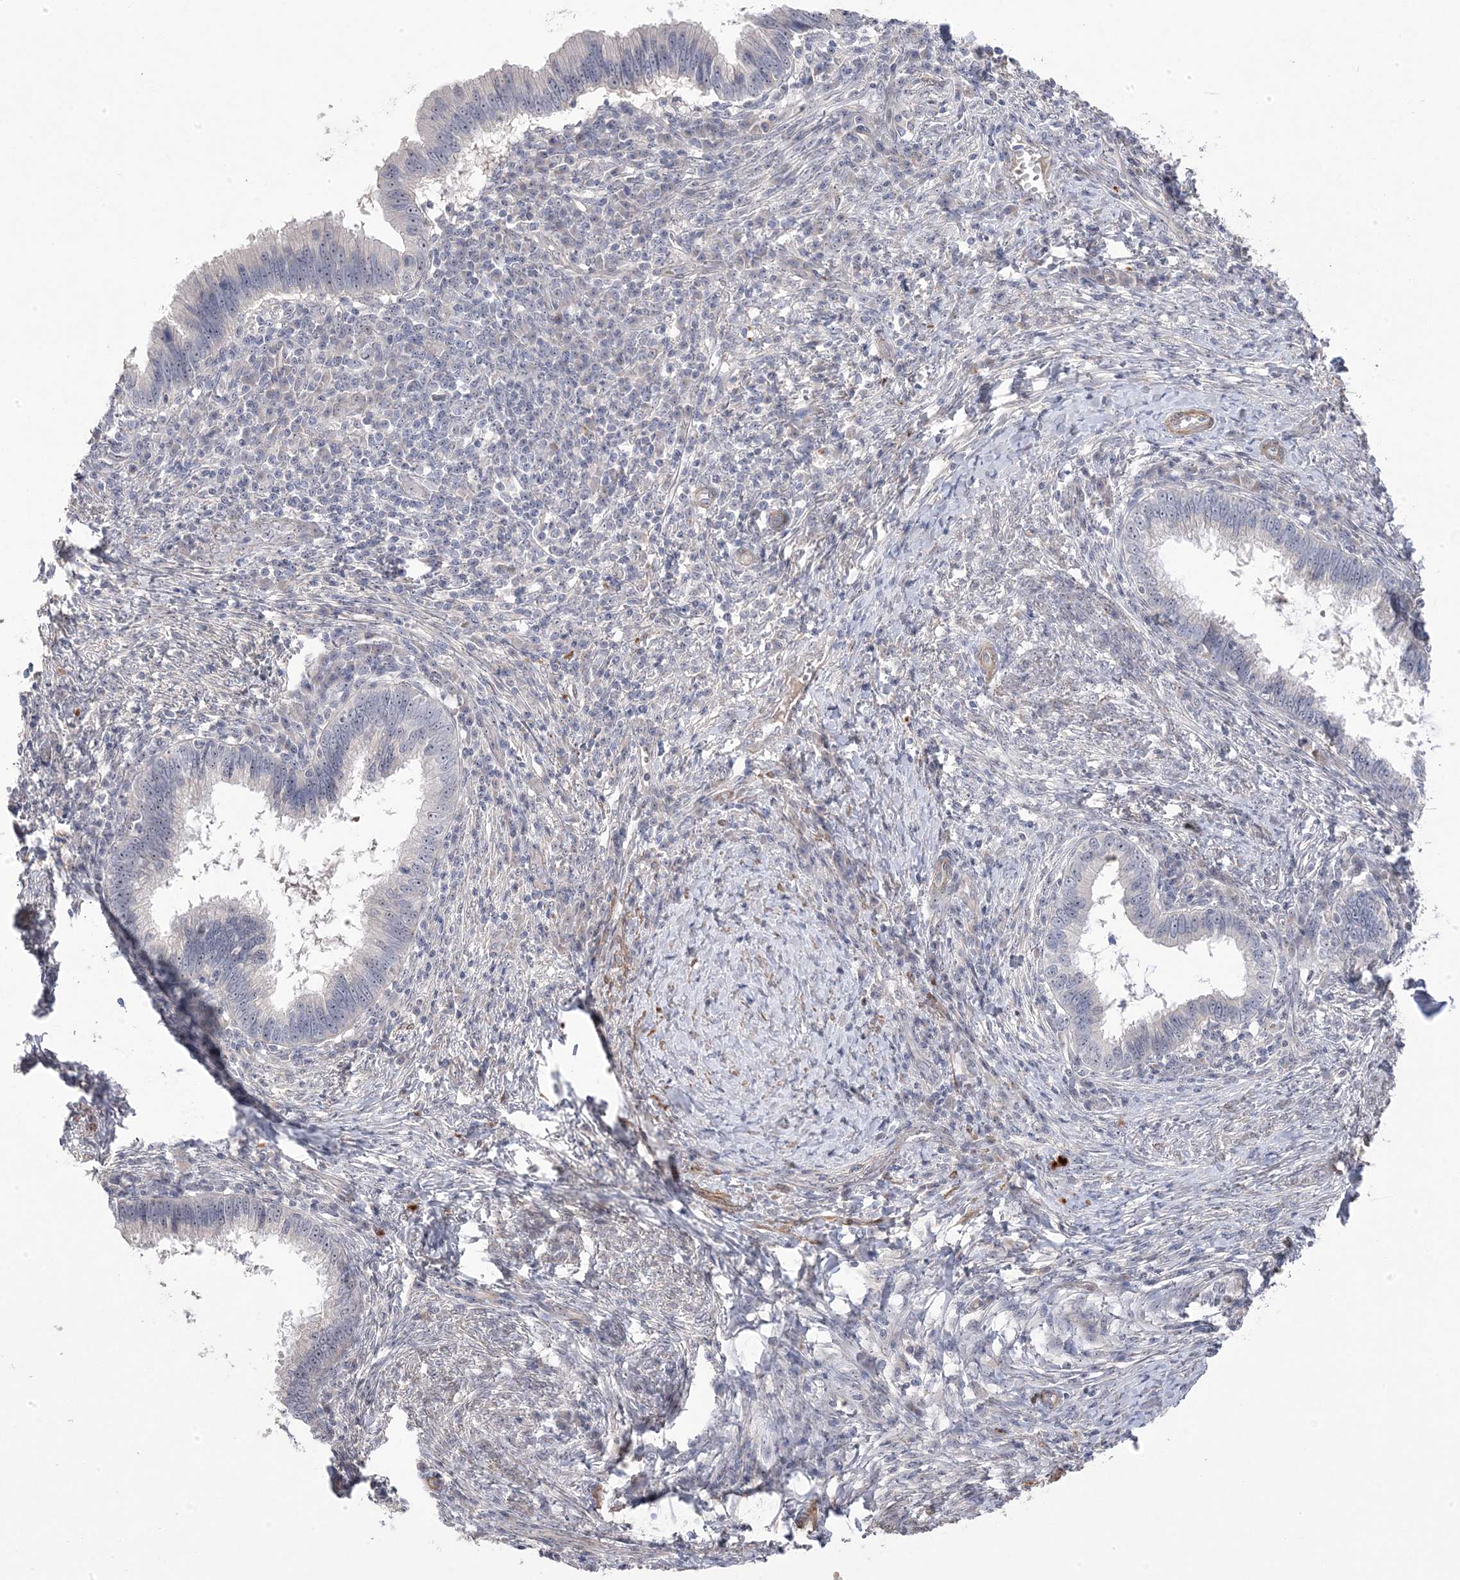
{"staining": {"intensity": "negative", "quantity": "none", "location": "none"}, "tissue": "cervical cancer", "cell_type": "Tumor cells", "image_type": "cancer", "snomed": [{"axis": "morphology", "description": "Adenocarcinoma, NOS"}, {"axis": "topography", "description": "Cervix"}], "caption": "An image of adenocarcinoma (cervical) stained for a protein displays no brown staining in tumor cells.", "gene": "GTPBP6", "patient": {"sex": "female", "age": 36}}